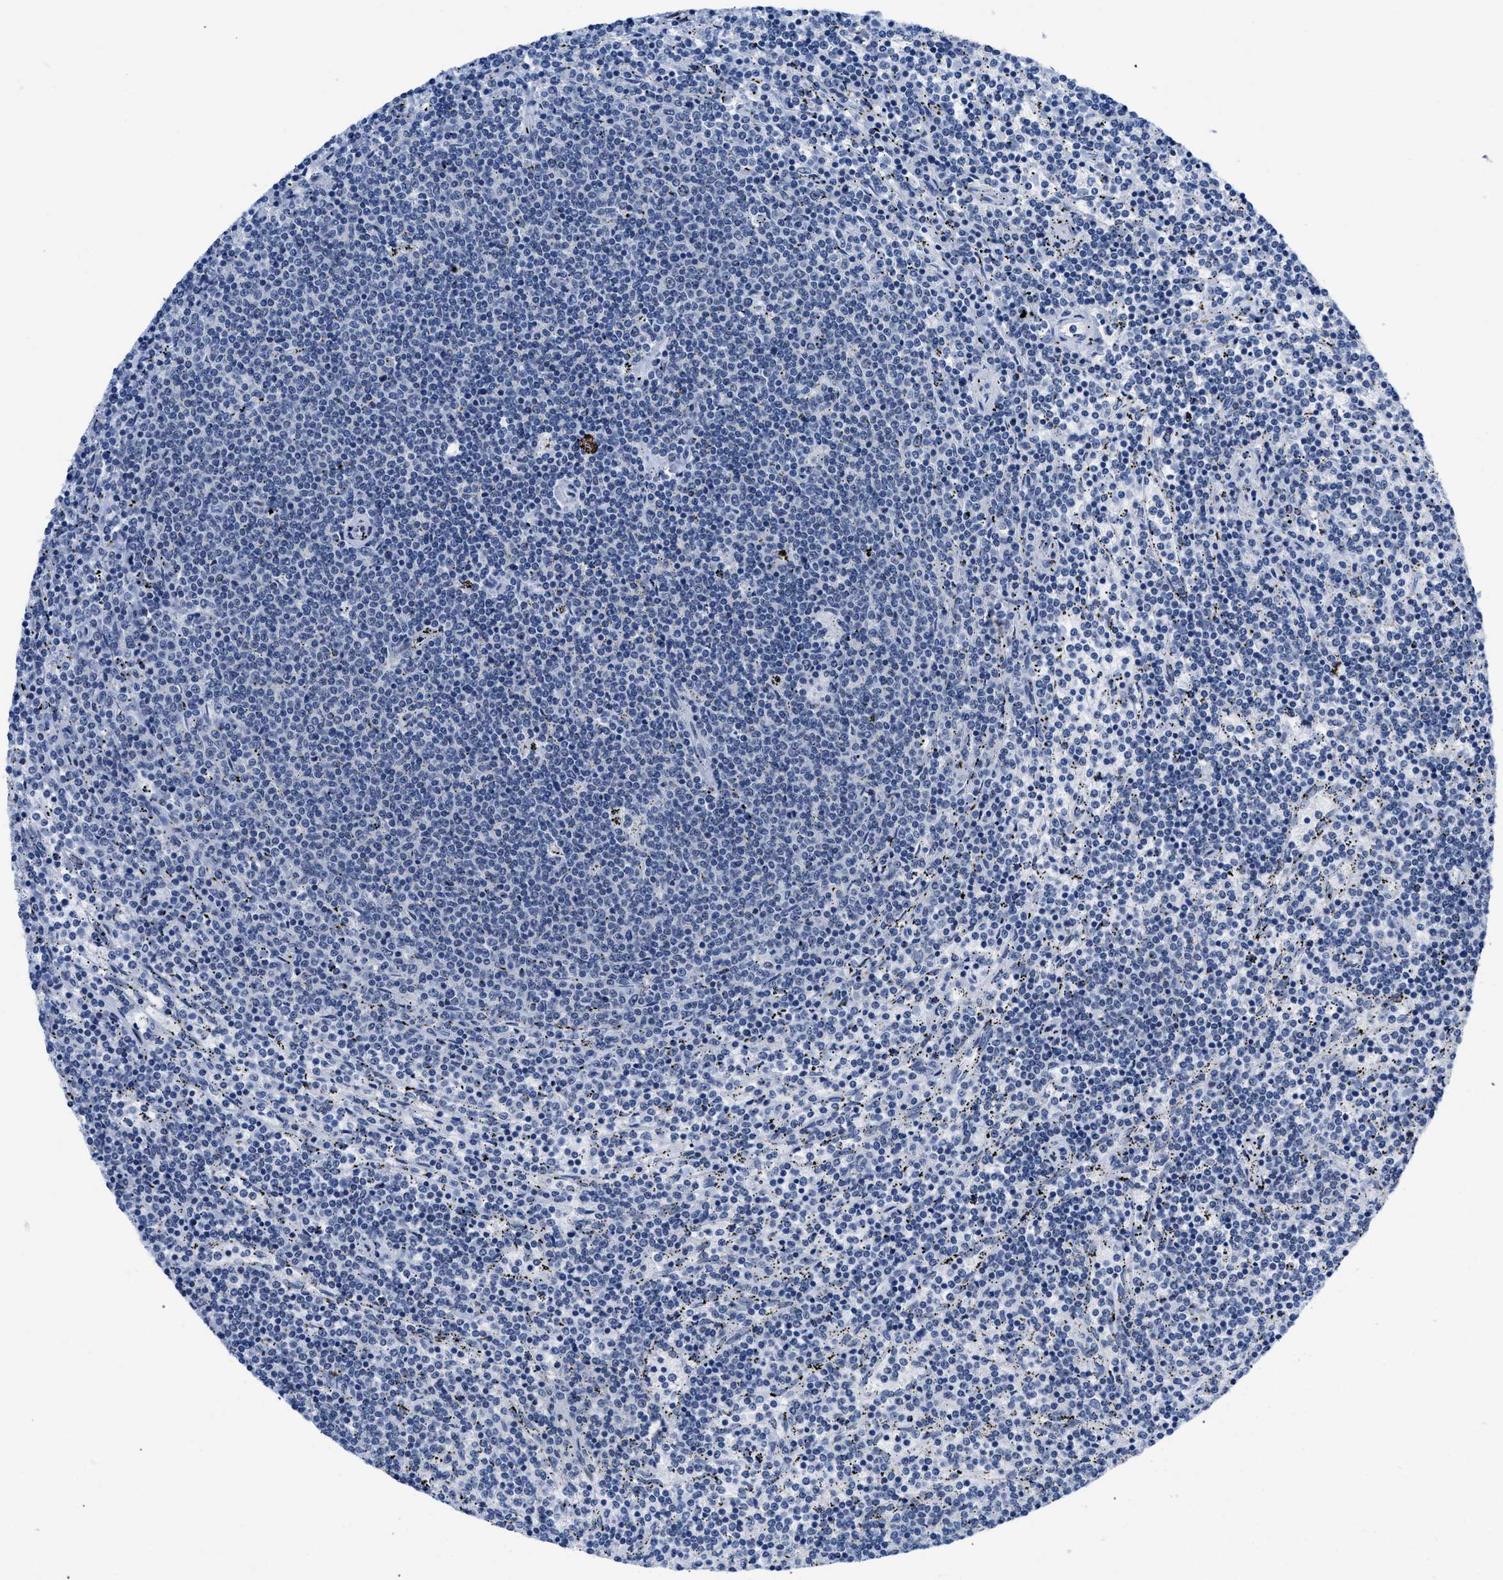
{"staining": {"intensity": "negative", "quantity": "none", "location": "none"}, "tissue": "lymphoma", "cell_type": "Tumor cells", "image_type": "cancer", "snomed": [{"axis": "morphology", "description": "Malignant lymphoma, non-Hodgkin's type, Low grade"}, {"axis": "topography", "description": "Spleen"}], "caption": "Immunohistochemical staining of malignant lymphoma, non-Hodgkin's type (low-grade) demonstrates no significant staining in tumor cells.", "gene": "CTBP1", "patient": {"sex": "female", "age": 50}}